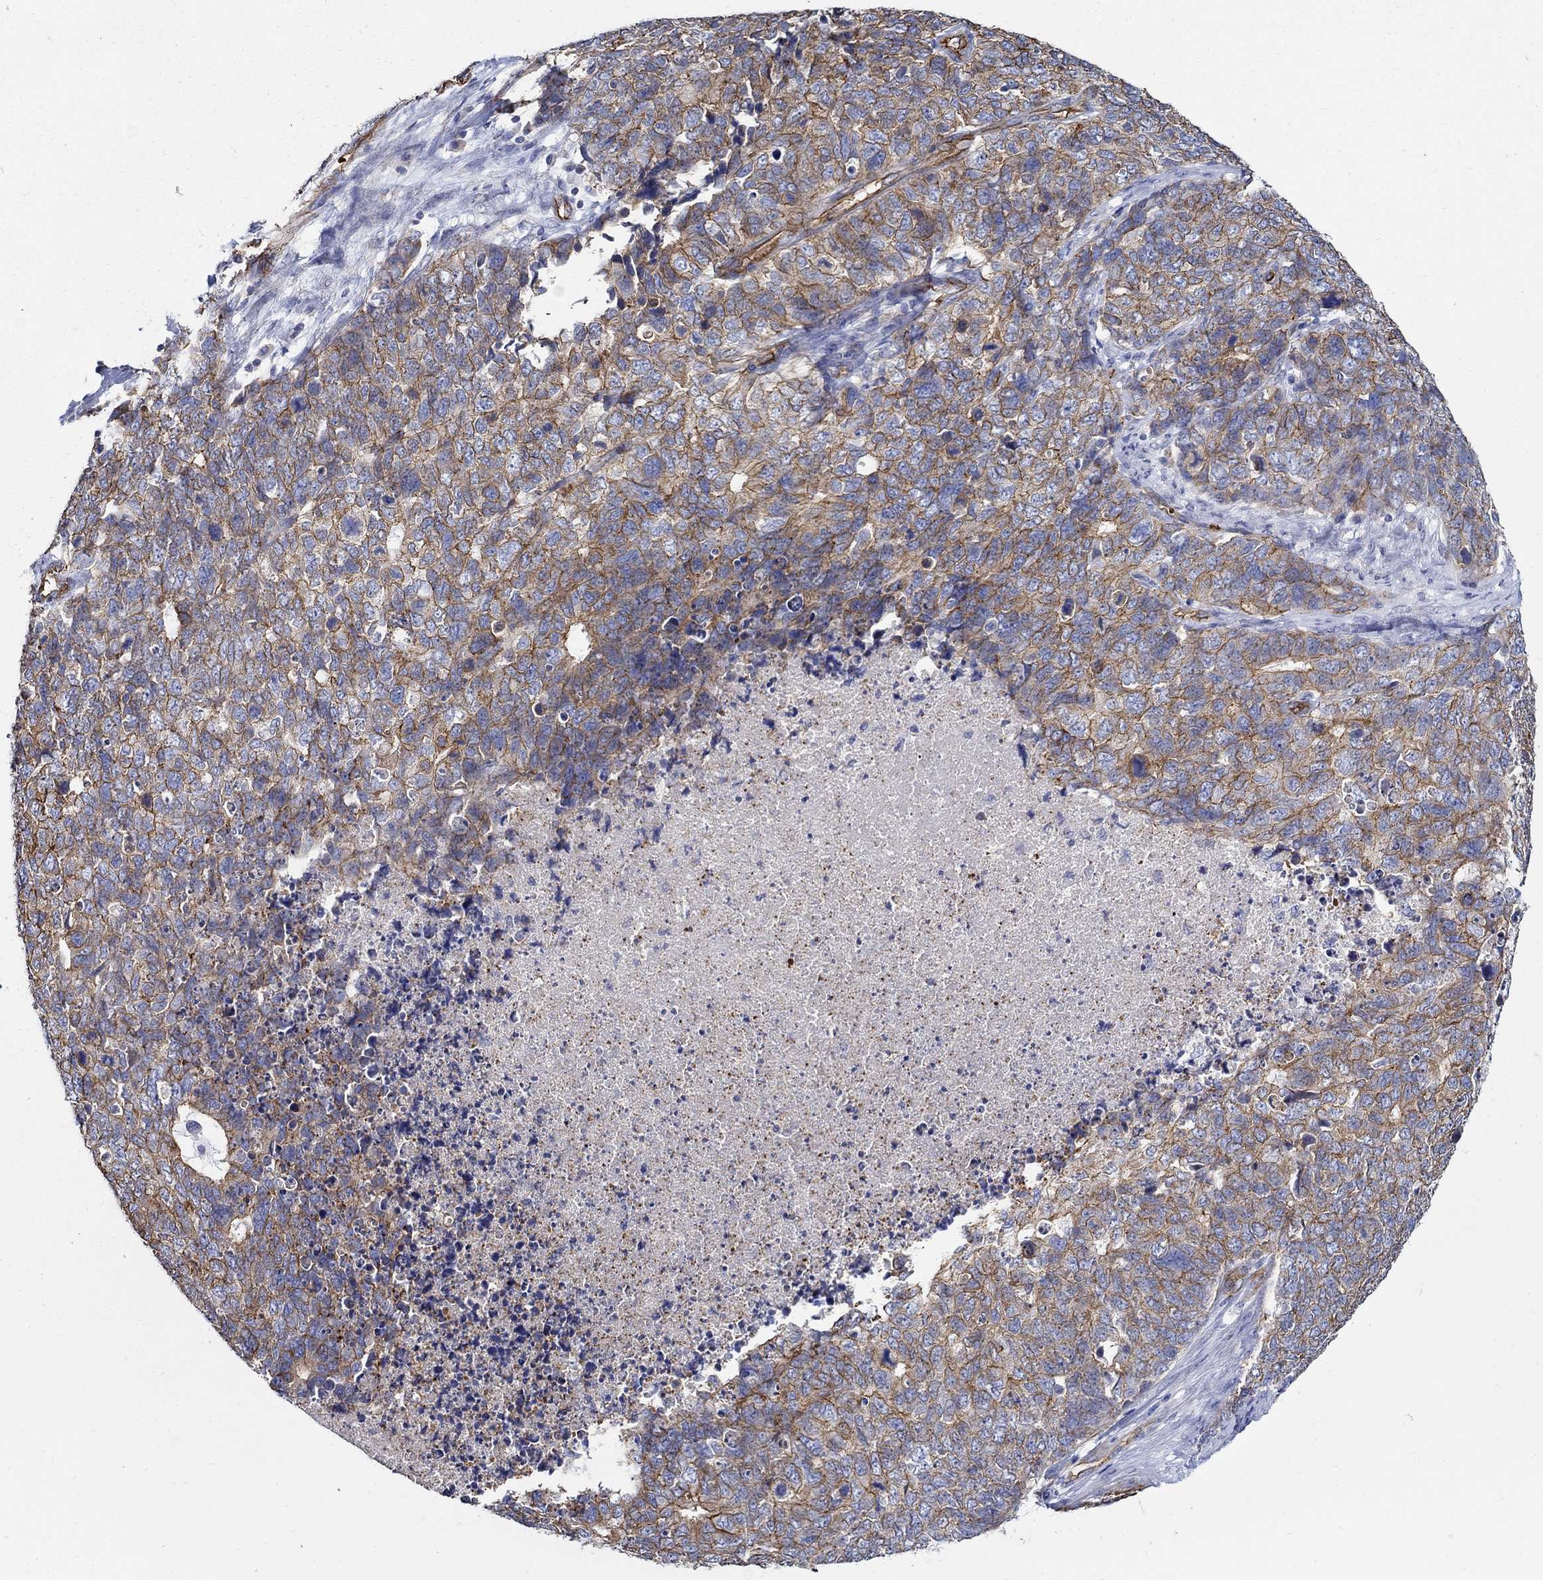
{"staining": {"intensity": "strong", "quantity": "25%-75%", "location": "cytoplasmic/membranous"}, "tissue": "cervical cancer", "cell_type": "Tumor cells", "image_type": "cancer", "snomed": [{"axis": "morphology", "description": "Squamous cell carcinoma, NOS"}, {"axis": "topography", "description": "Cervix"}], "caption": "Tumor cells display high levels of strong cytoplasmic/membranous expression in about 25%-75% of cells in human cervical squamous cell carcinoma.", "gene": "APBB3", "patient": {"sex": "female", "age": 63}}